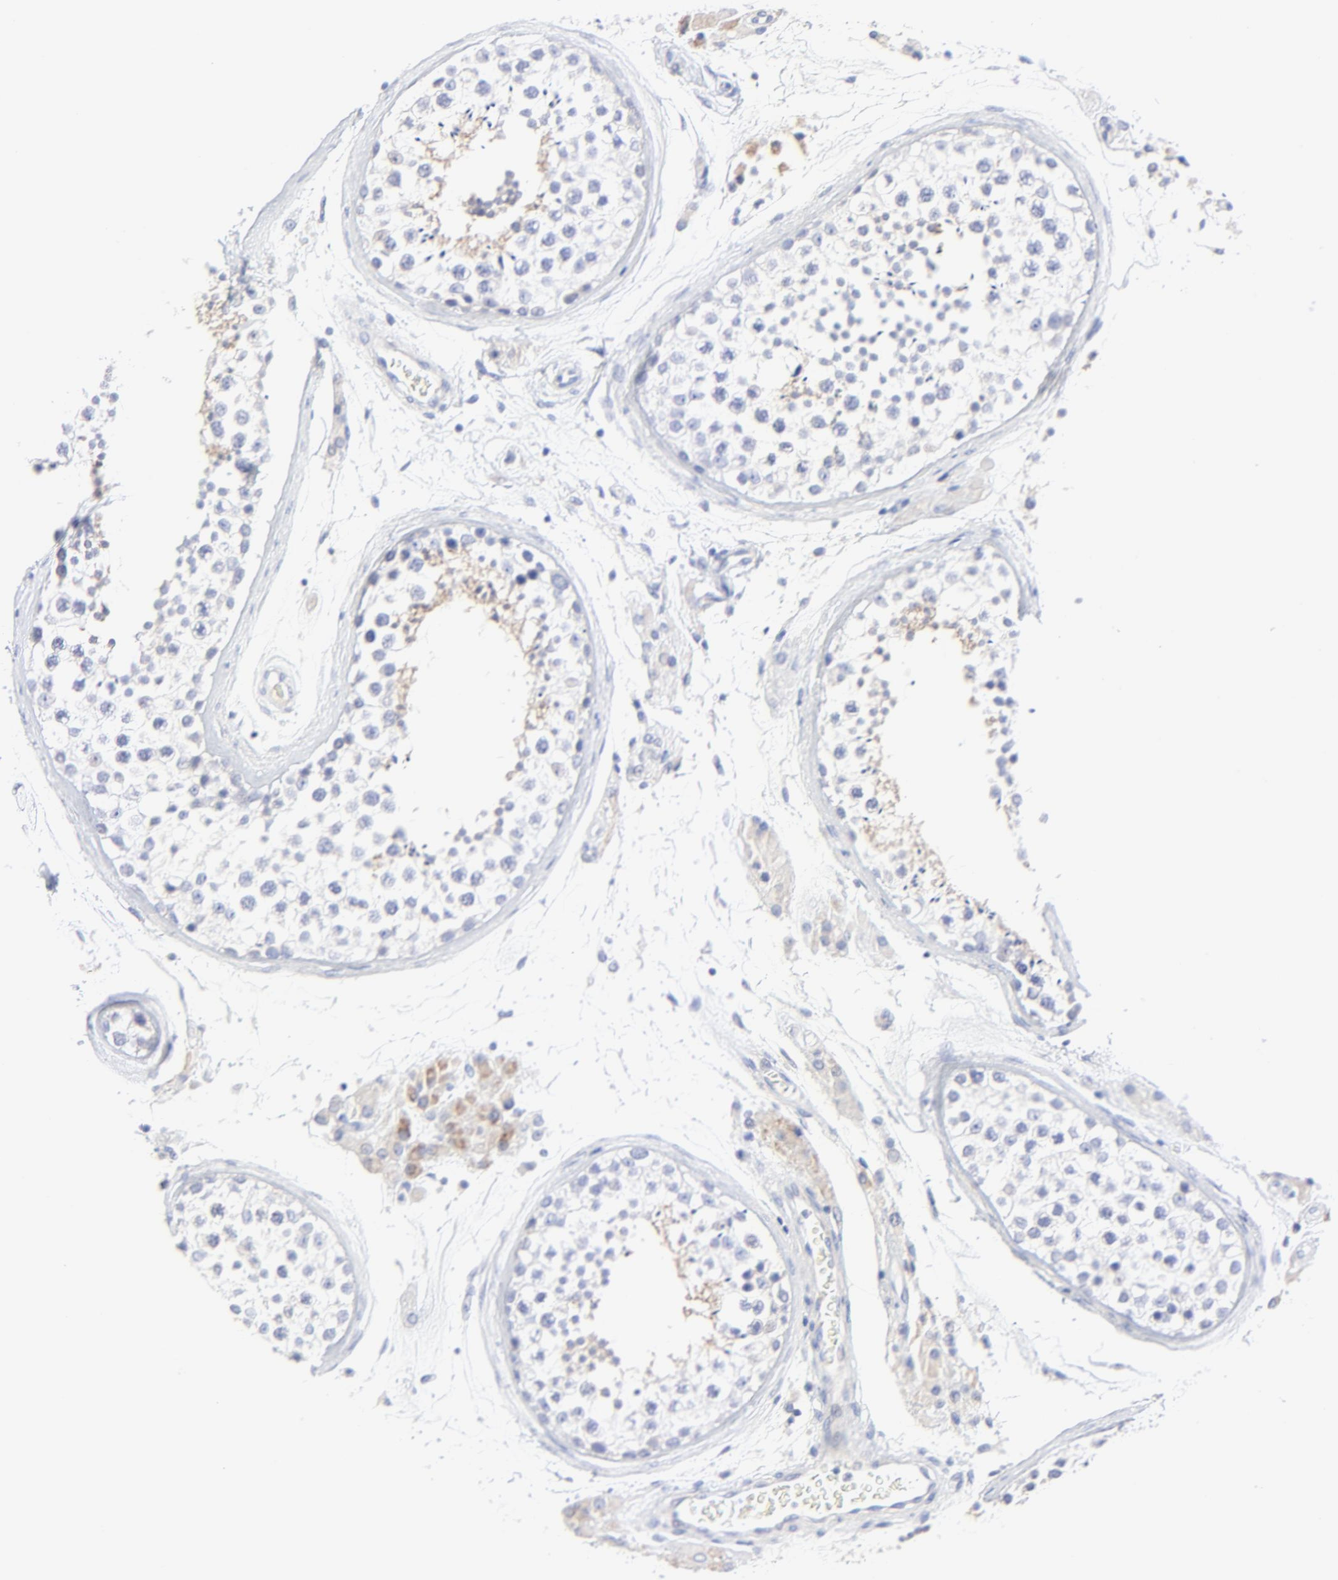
{"staining": {"intensity": "weak", "quantity": "<25%", "location": "cytoplasmic/membranous"}, "tissue": "testis", "cell_type": "Cells in seminiferous ducts", "image_type": "normal", "snomed": [{"axis": "morphology", "description": "Normal tissue, NOS"}, {"axis": "topography", "description": "Testis"}], "caption": "Testis stained for a protein using immunohistochemistry (IHC) displays no expression cells in seminiferous ducts.", "gene": "PSD3", "patient": {"sex": "male", "age": 46}}